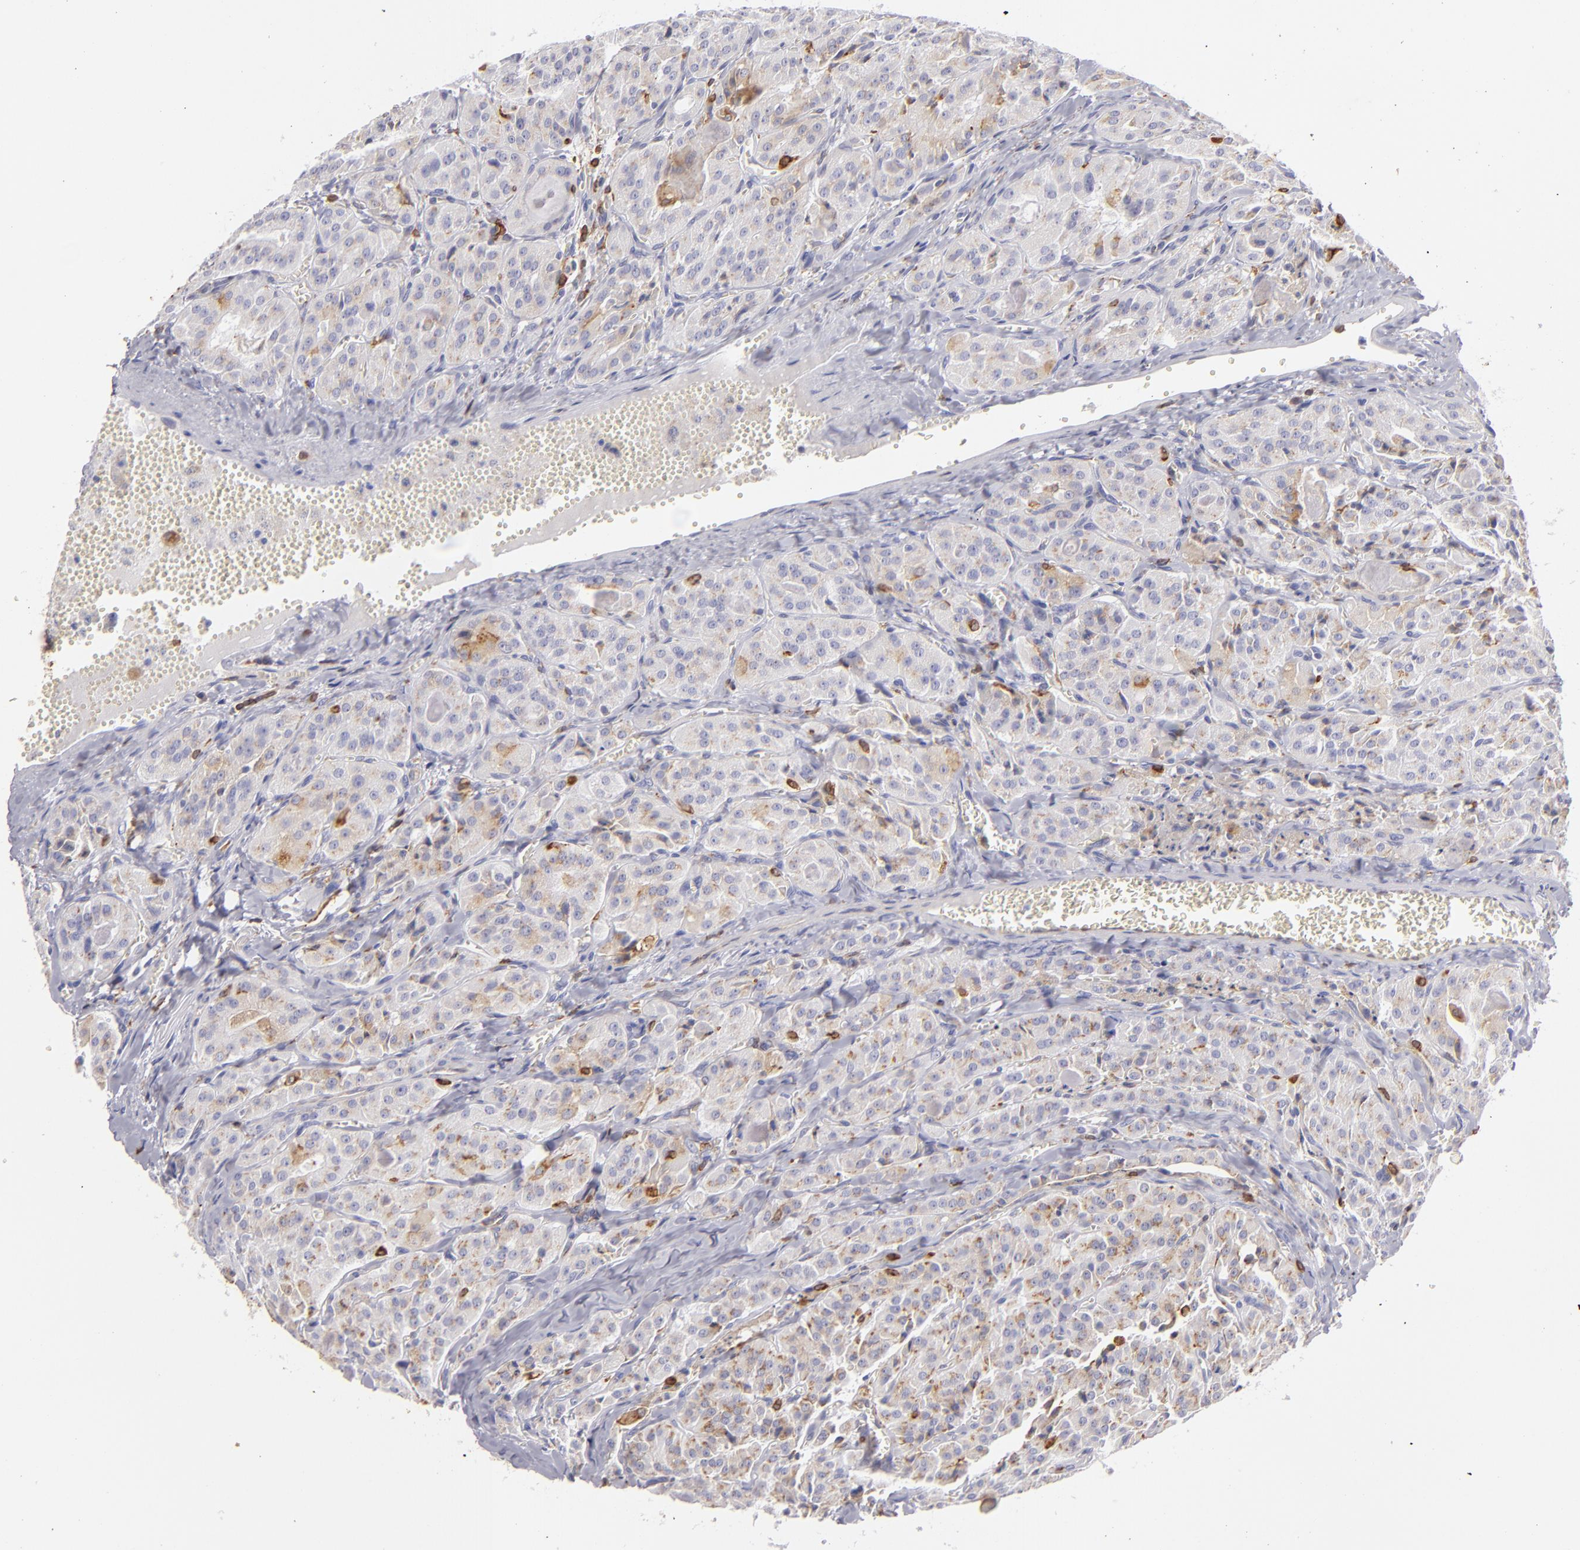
{"staining": {"intensity": "weak", "quantity": "25%-75%", "location": "cytoplasmic/membranous"}, "tissue": "thyroid cancer", "cell_type": "Tumor cells", "image_type": "cancer", "snomed": [{"axis": "morphology", "description": "Carcinoma, NOS"}, {"axis": "topography", "description": "Thyroid gland"}], "caption": "Immunohistochemistry (DAB) staining of human carcinoma (thyroid) reveals weak cytoplasmic/membranous protein expression in approximately 25%-75% of tumor cells.", "gene": "CD74", "patient": {"sex": "male", "age": 76}}